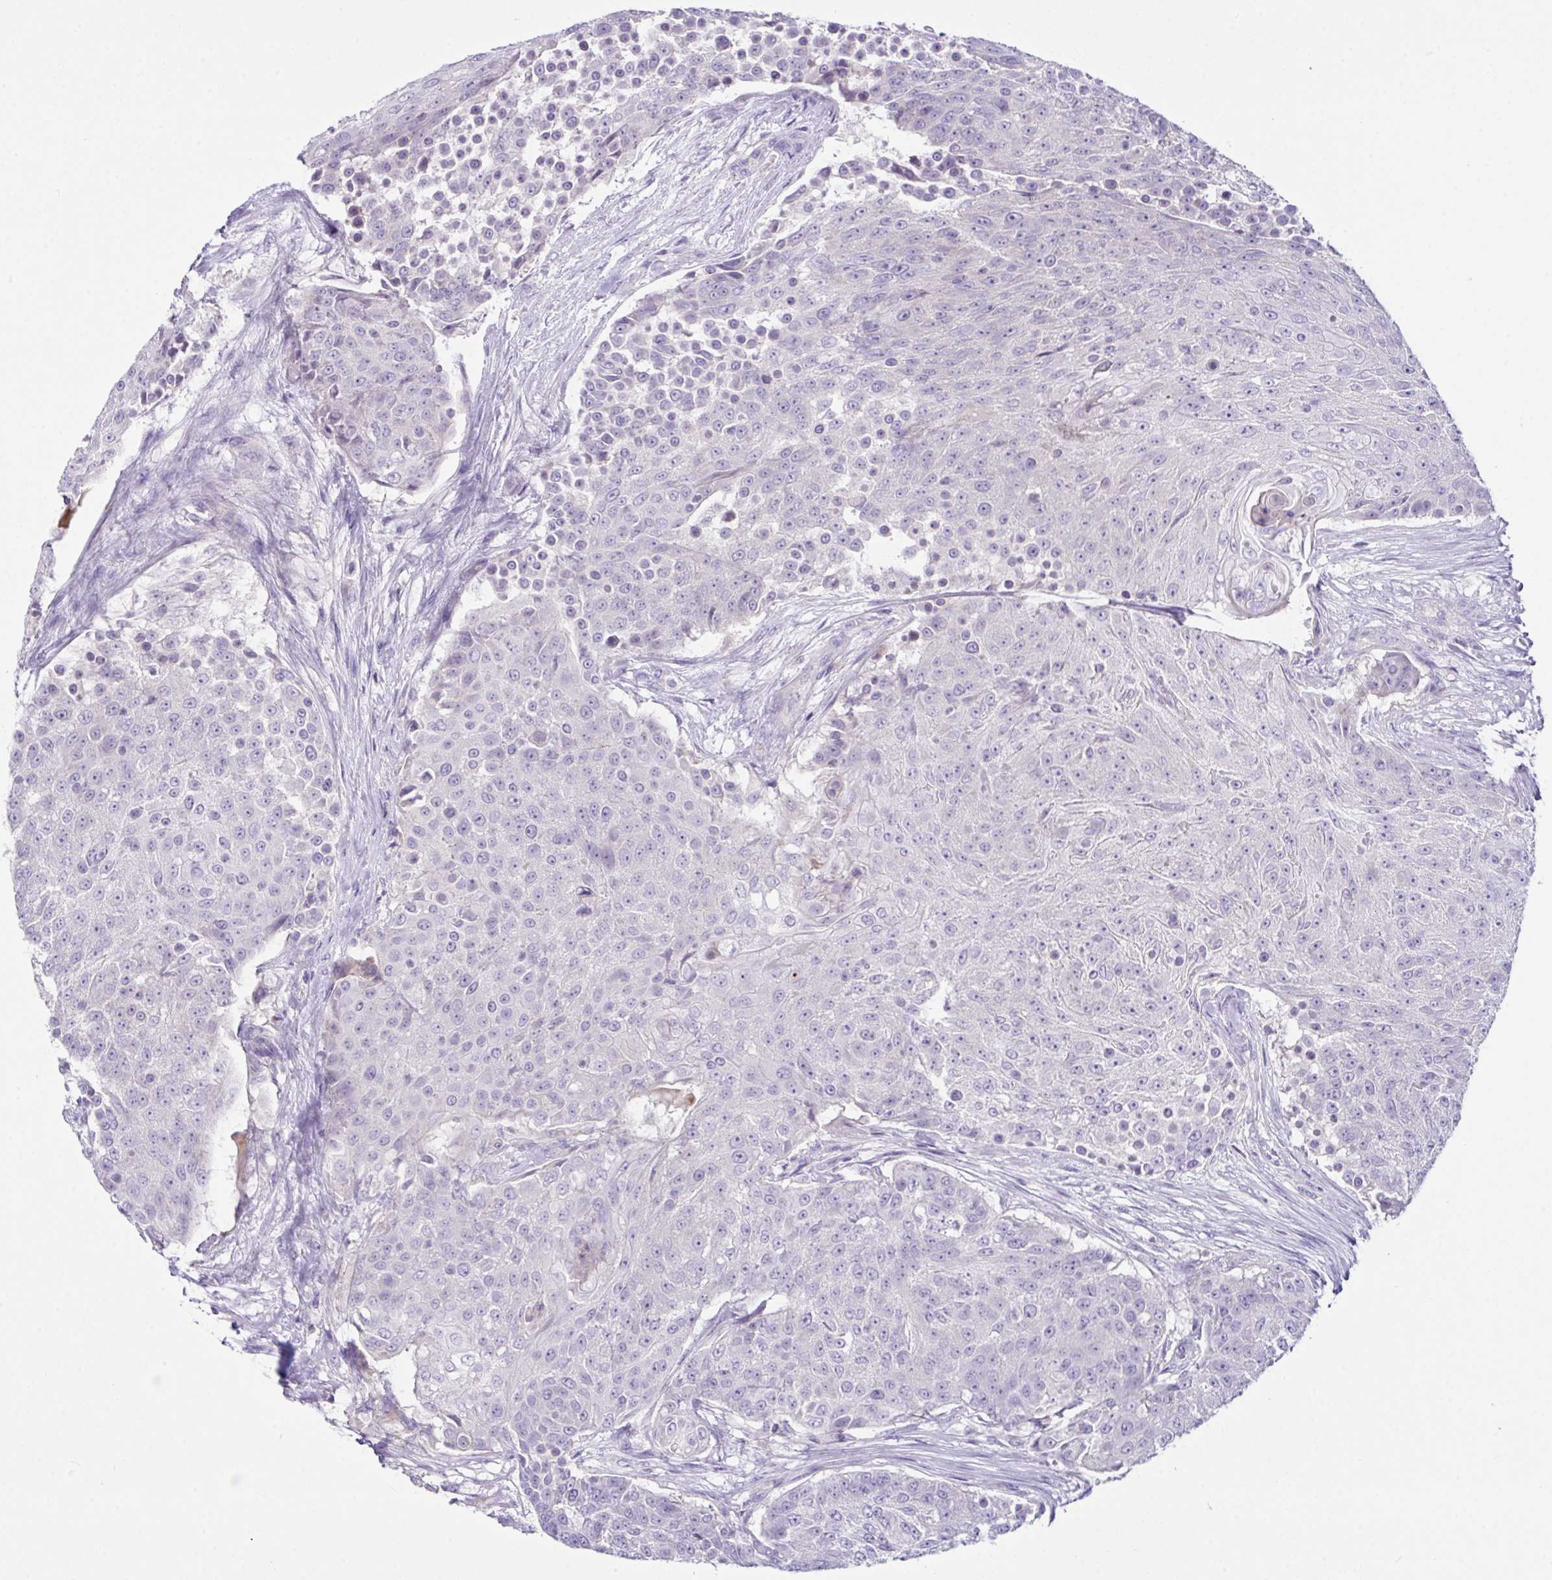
{"staining": {"intensity": "negative", "quantity": "none", "location": "none"}, "tissue": "urothelial cancer", "cell_type": "Tumor cells", "image_type": "cancer", "snomed": [{"axis": "morphology", "description": "Urothelial carcinoma, High grade"}, {"axis": "topography", "description": "Urinary bladder"}], "caption": "This is an IHC histopathology image of high-grade urothelial carcinoma. There is no staining in tumor cells.", "gene": "D2HGDH", "patient": {"sex": "female", "age": 63}}